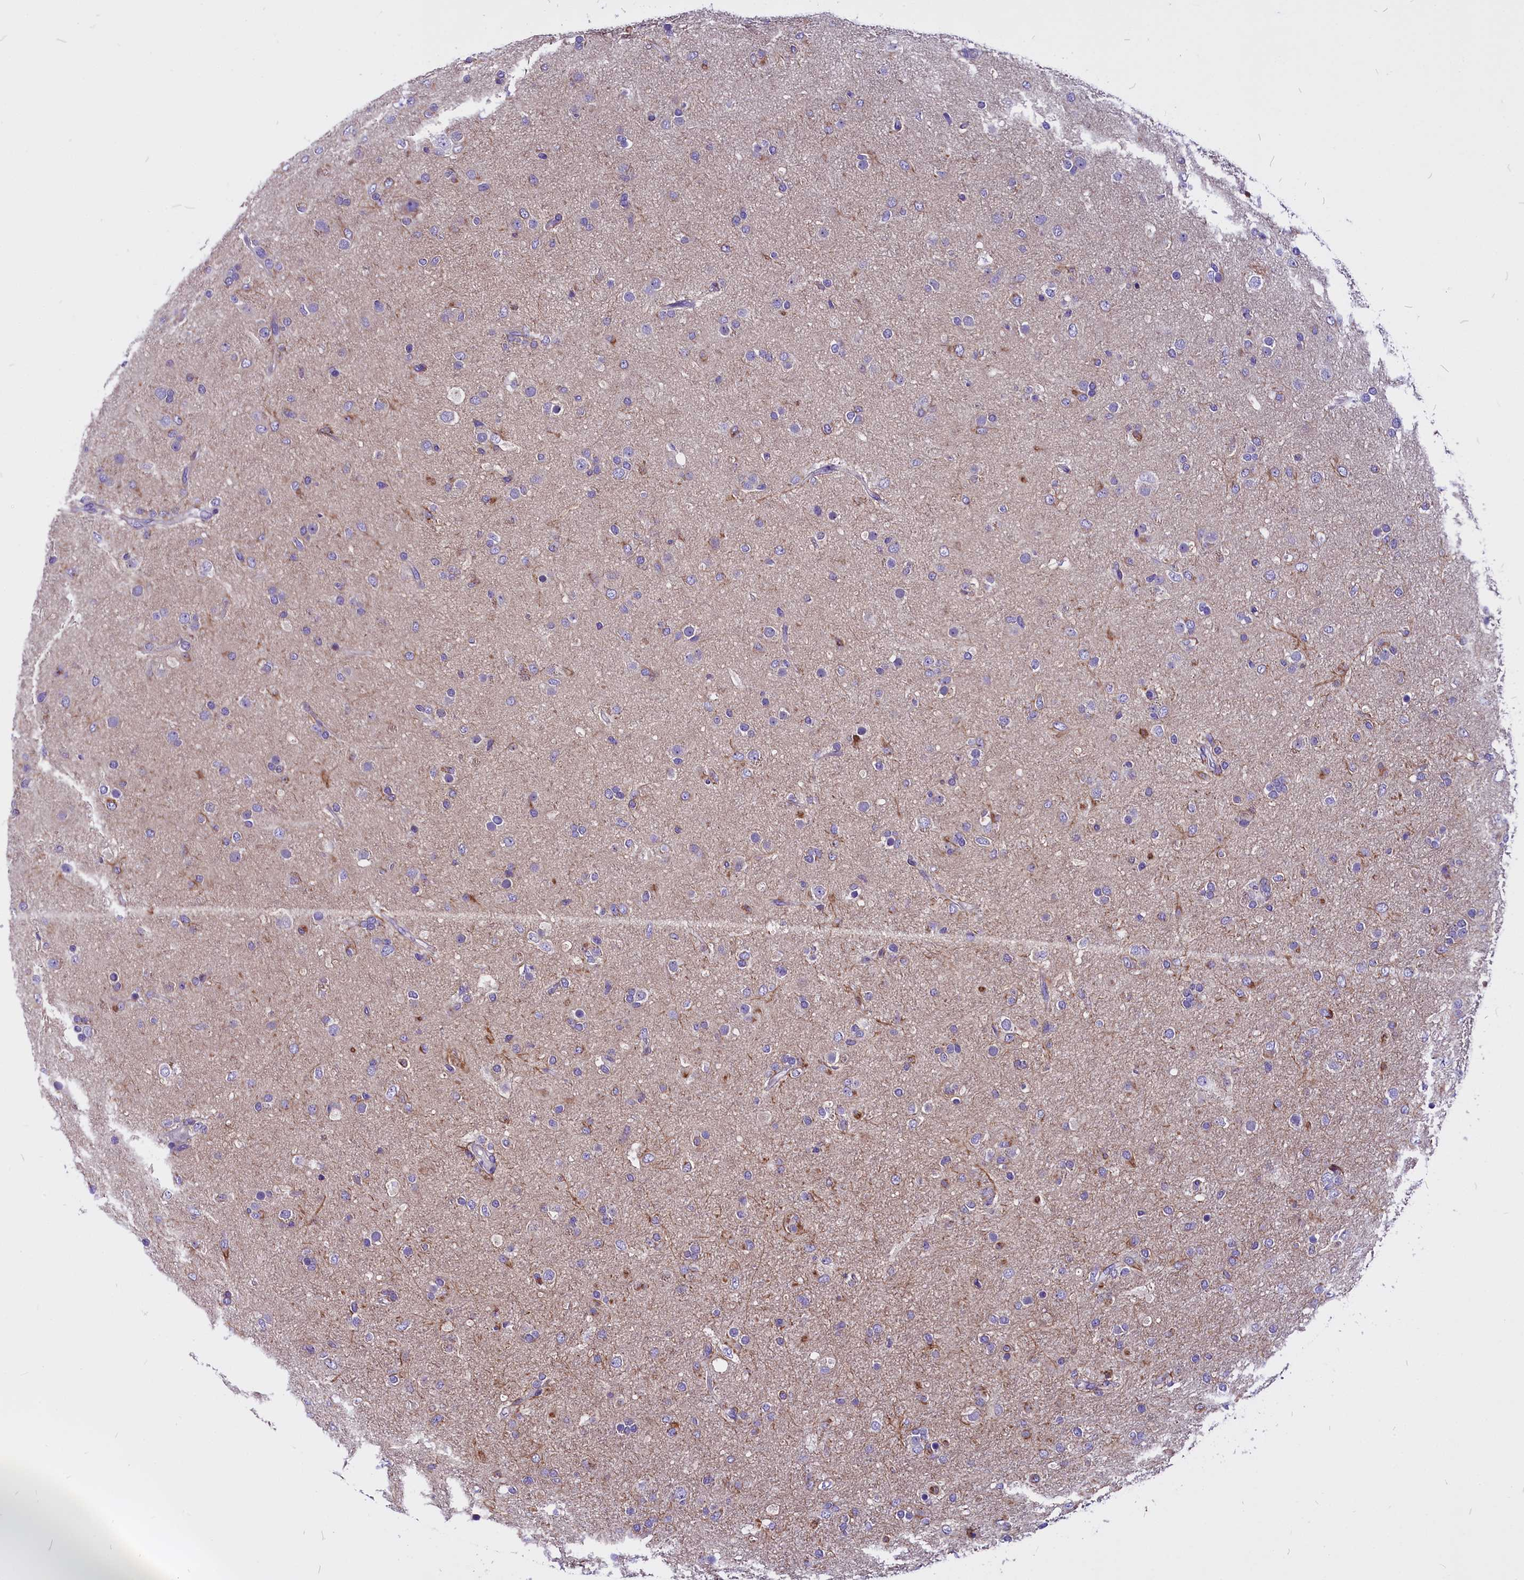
{"staining": {"intensity": "moderate", "quantity": "<25%", "location": "cytoplasmic/membranous"}, "tissue": "glioma", "cell_type": "Tumor cells", "image_type": "cancer", "snomed": [{"axis": "morphology", "description": "Glioma, malignant, Low grade"}, {"axis": "topography", "description": "Brain"}], "caption": "DAB immunohistochemical staining of human glioma reveals moderate cytoplasmic/membranous protein expression in about <25% of tumor cells. (DAB (3,3'-diaminobenzidine) IHC with brightfield microscopy, high magnification).", "gene": "CEP170", "patient": {"sex": "male", "age": 65}}